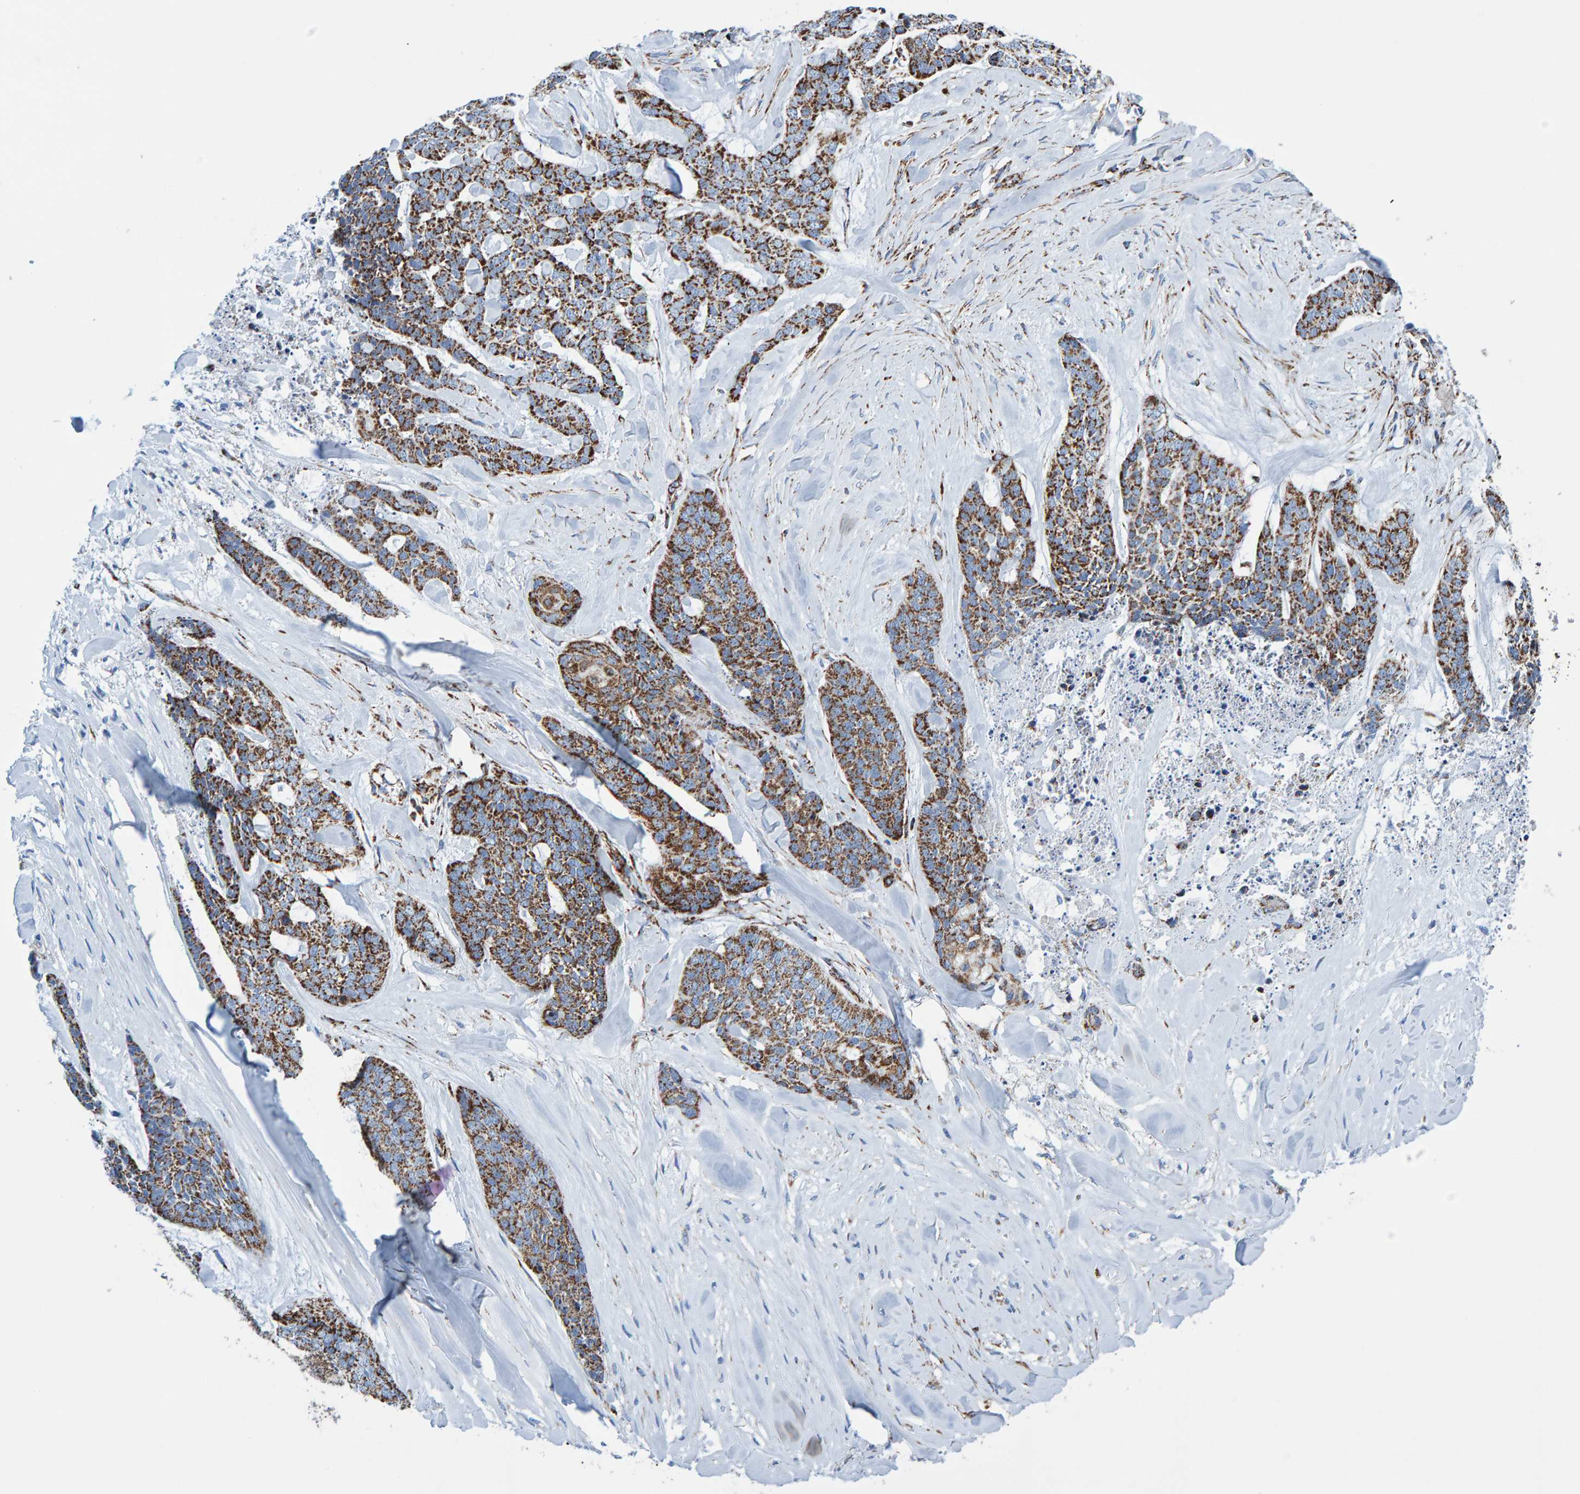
{"staining": {"intensity": "strong", "quantity": ">75%", "location": "cytoplasmic/membranous"}, "tissue": "skin cancer", "cell_type": "Tumor cells", "image_type": "cancer", "snomed": [{"axis": "morphology", "description": "Basal cell carcinoma"}, {"axis": "topography", "description": "Skin"}], "caption": "Protein analysis of basal cell carcinoma (skin) tissue reveals strong cytoplasmic/membranous expression in approximately >75% of tumor cells.", "gene": "ENSG00000262660", "patient": {"sex": "female", "age": 64}}